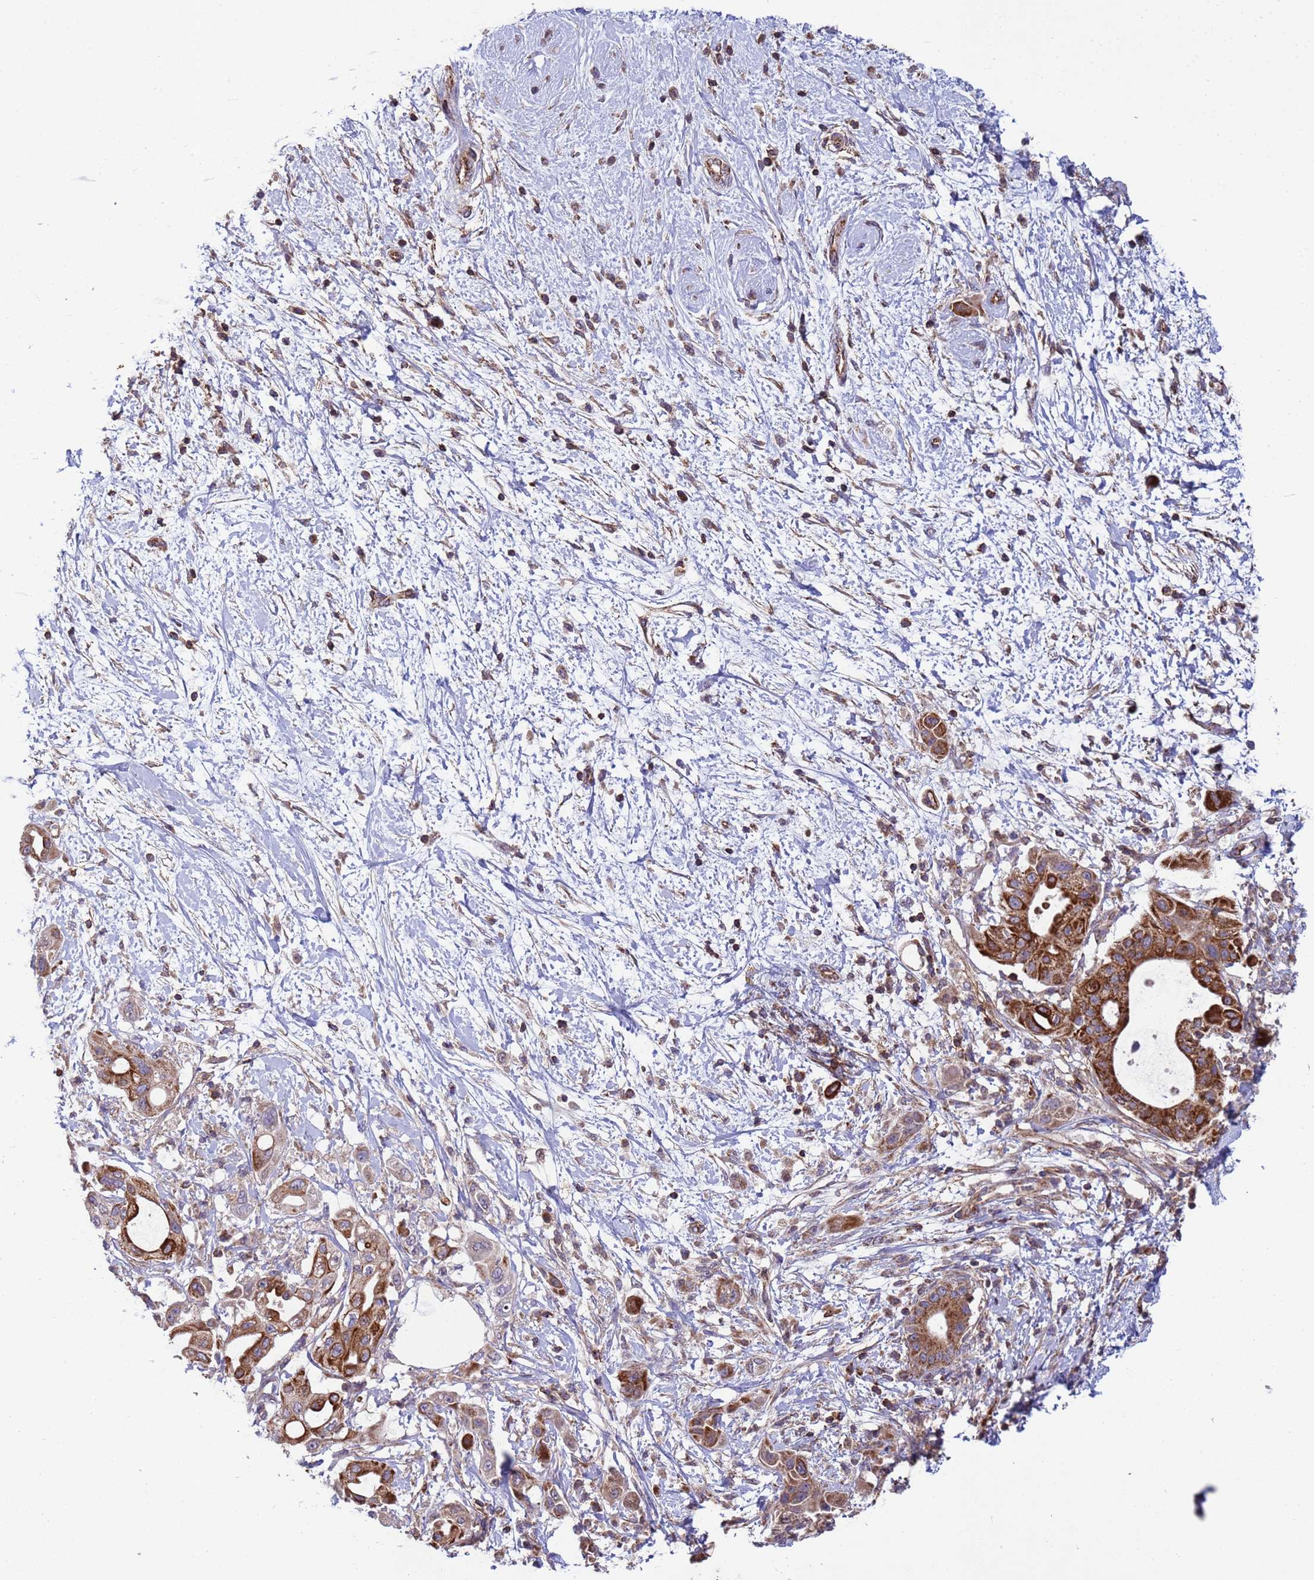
{"staining": {"intensity": "strong", "quantity": ">75%", "location": "cytoplasmic/membranous"}, "tissue": "pancreatic cancer", "cell_type": "Tumor cells", "image_type": "cancer", "snomed": [{"axis": "morphology", "description": "Adenocarcinoma, NOS"}, {"axis": "topography", "description": "Pancreas"}], "caption": "Pancreatic cancer (adenocarcinoma) stained for a protein (brown) exhibits strong cytoplasmic/membranous positive staining in about >75% of tumor cells.", "gene": "ACAD8", "patient": {"sex": "male", "age": 68}}